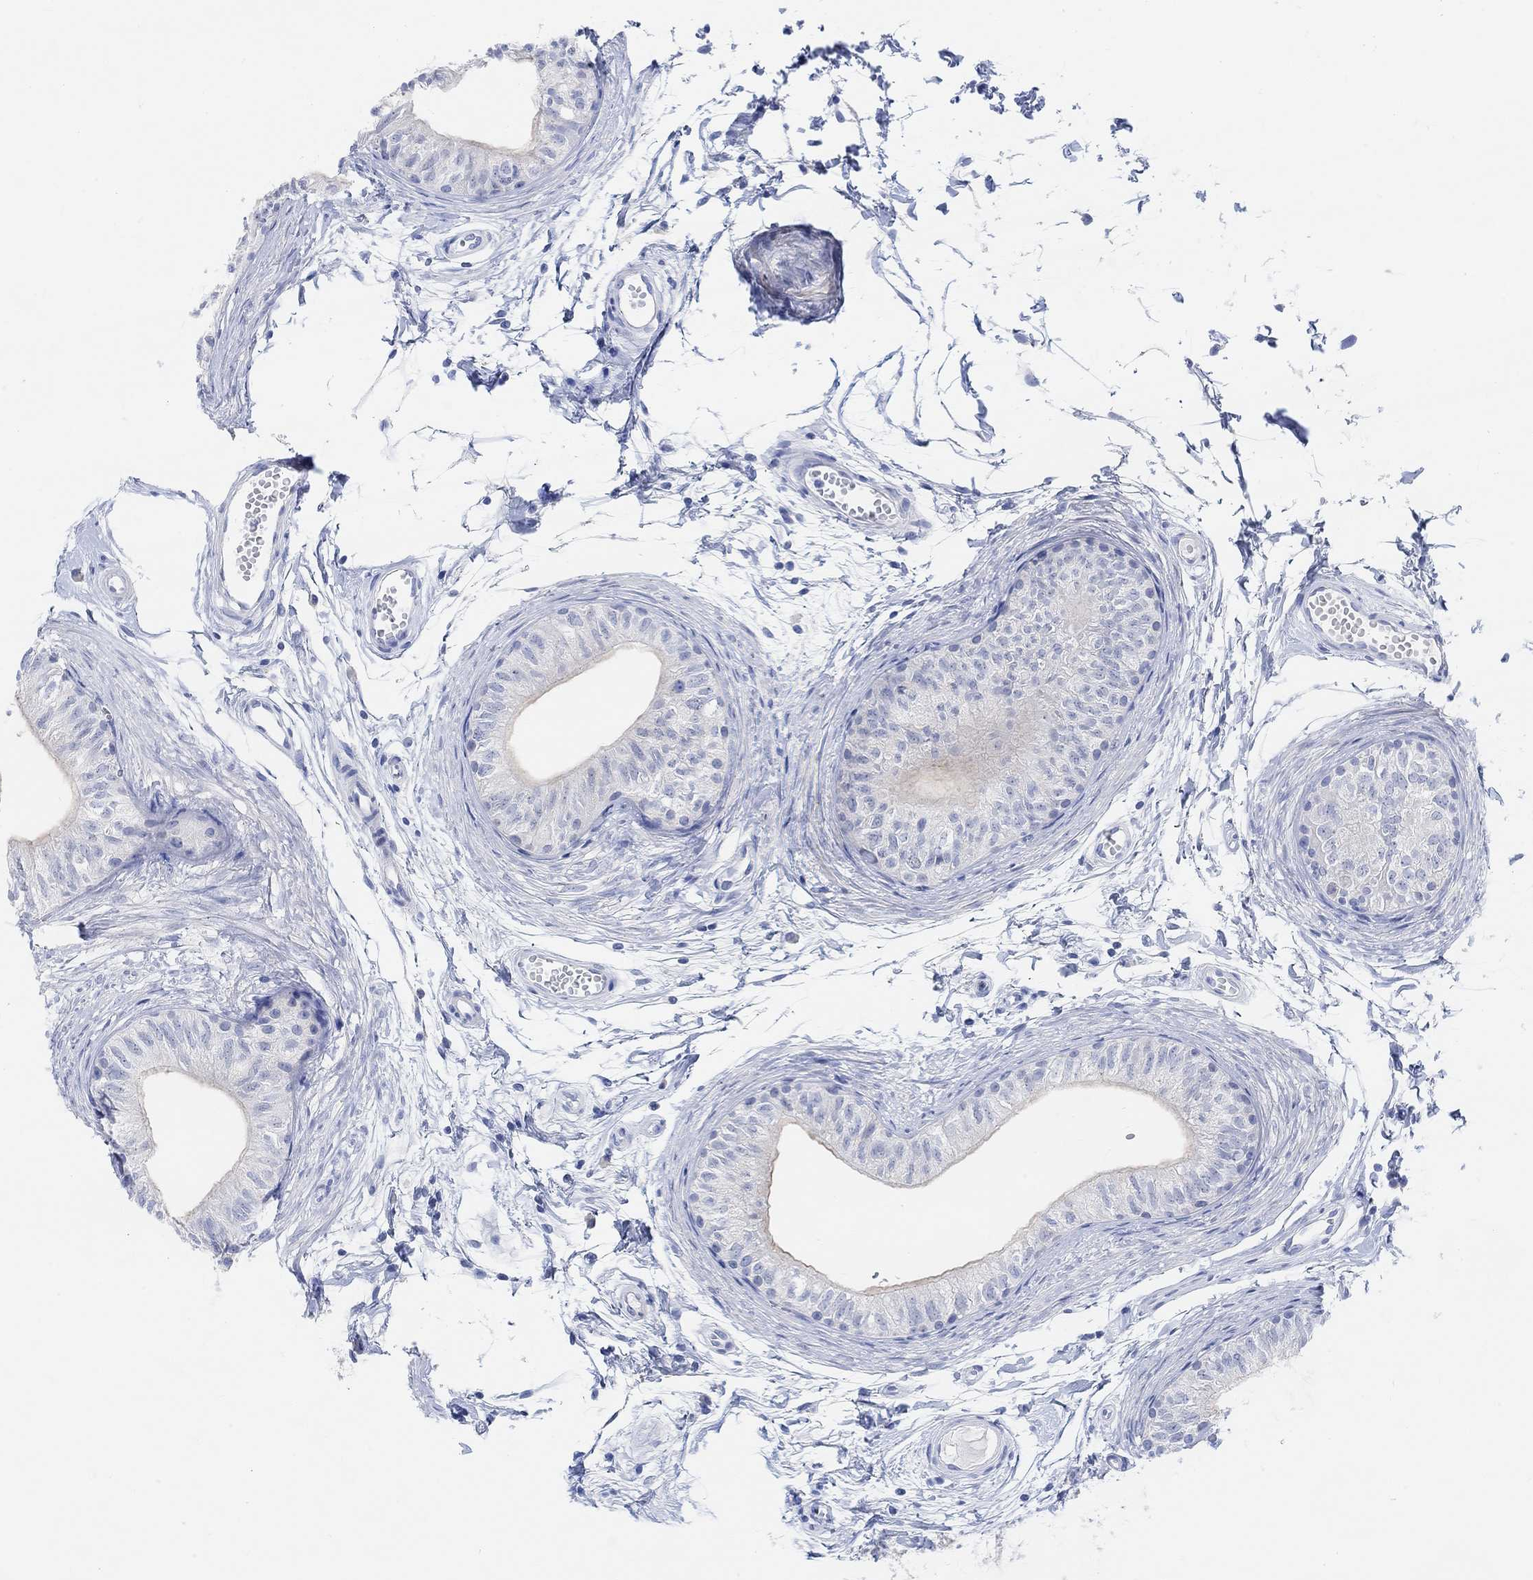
{"staining": {"intensity": "negative", "quantity": "none", "location": "none"}, "tissue": "epididymis", "cell_type": "Glandular cells", "image_type": "normal", "snomed": [{"axis": "morphology", "description": "Normal tissue, NOS"}, {"axis": "topography", "description": "Epididymis"}], "caption": "Histopathology image shows no significant protein positivity in glandular cells of unremarkable epididymis.", "gene": "ENO4", "patient": {"sex": "male", "age": 22}}